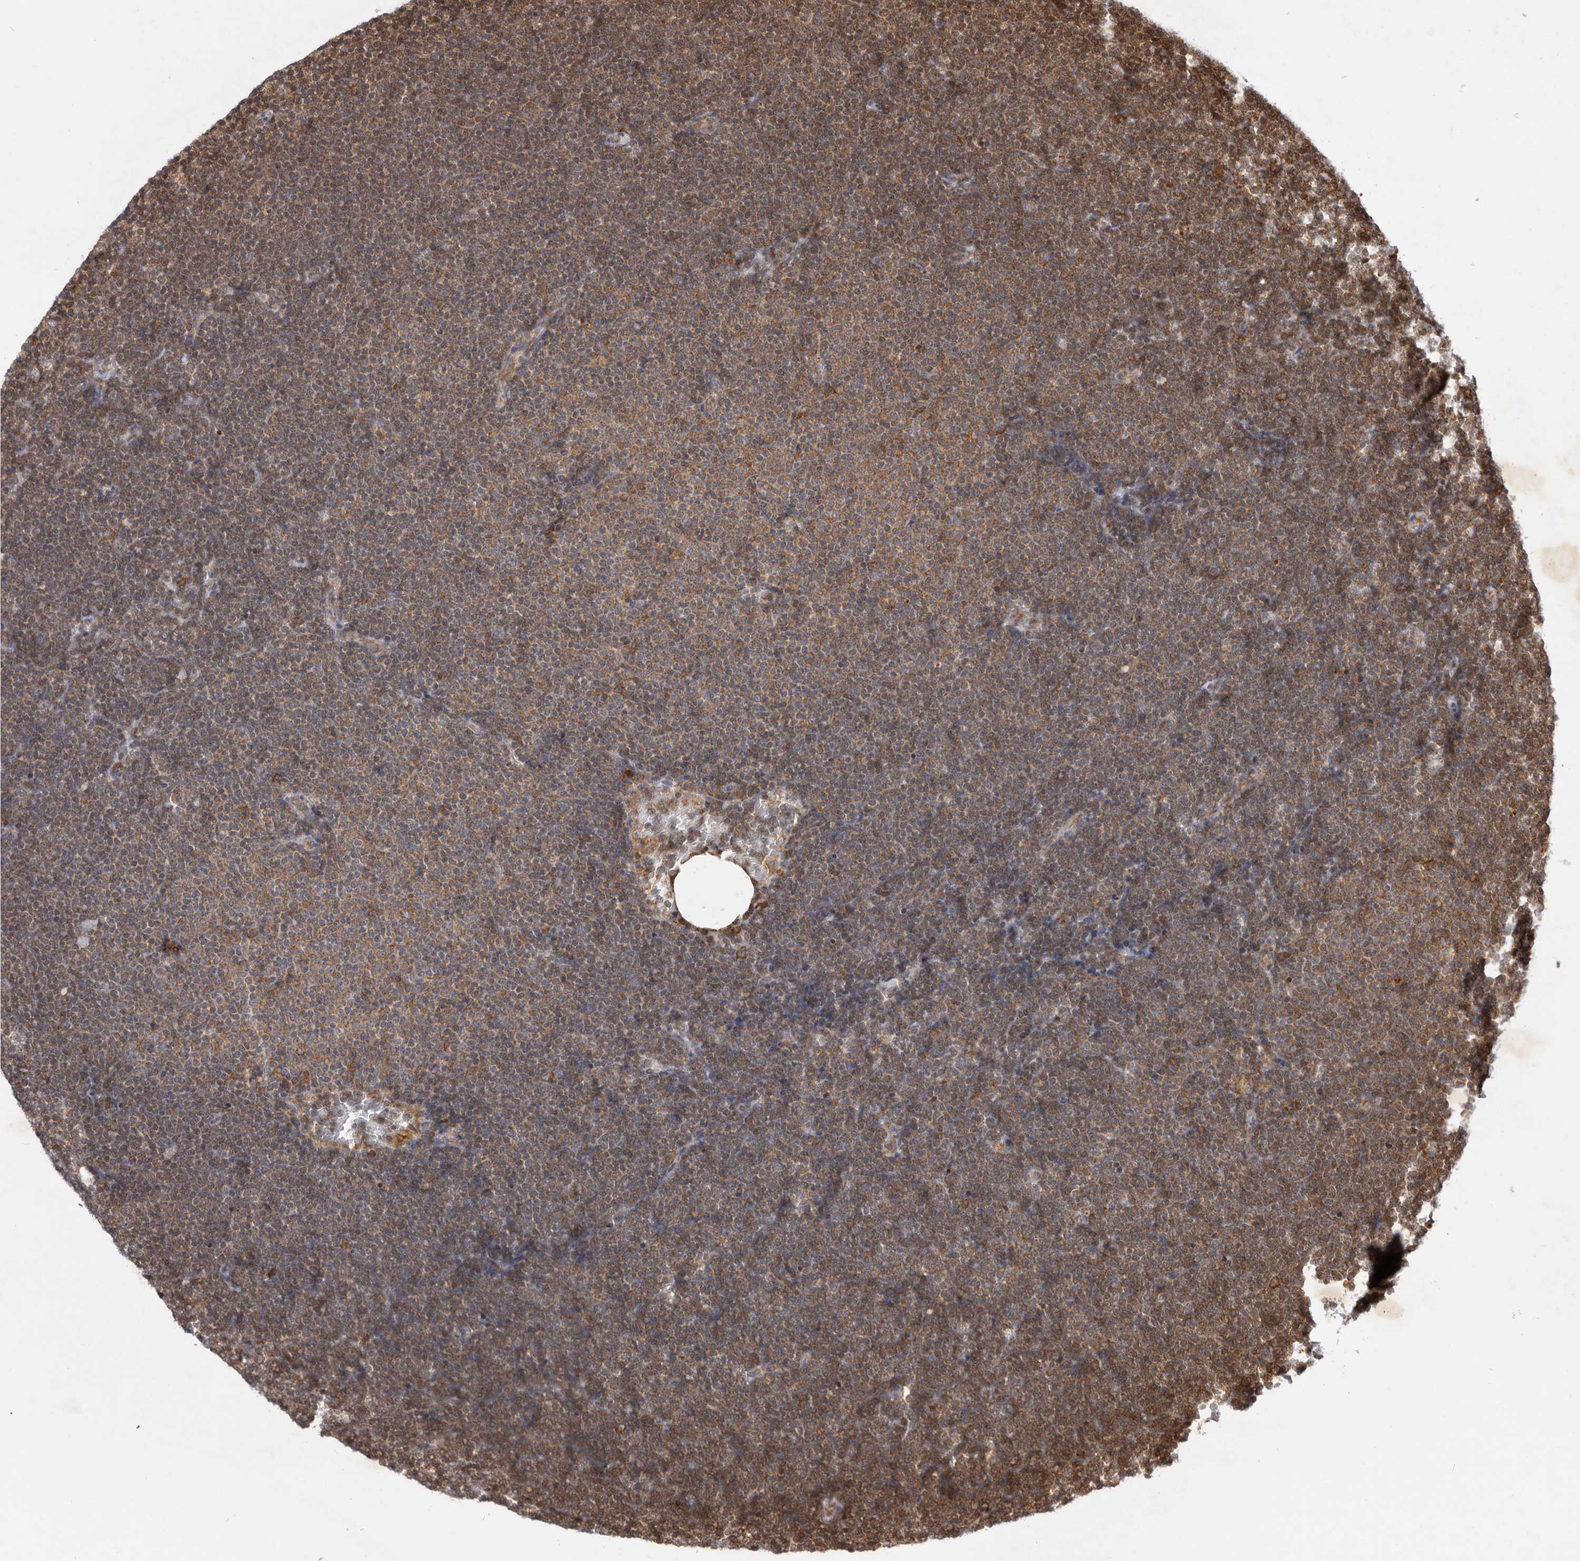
{"staining": {"intensity": "weak", "quantity": "25%-75%", "location": "cytoplasmic/membranous"}, "tissue": "lymphoma", "cell_type": "Tumor cells", "image_type": "cancer", "snomed": [{"axis": "morphology", "description": "Malignant lymphoma, non-Hodgkin's type, Low grade"}, {"axis": "topography", "description": "Lymph node"}], "caption": "Low-grade malignant lymphoma, non-Hodgkin's type stained with a brown dye exhibits weak cytoplasmic/membranous positive expression in approximately 25%-75% of tumor cells.", "gene": "FZD3", "patient": {"sex": "female", "age": 53}}